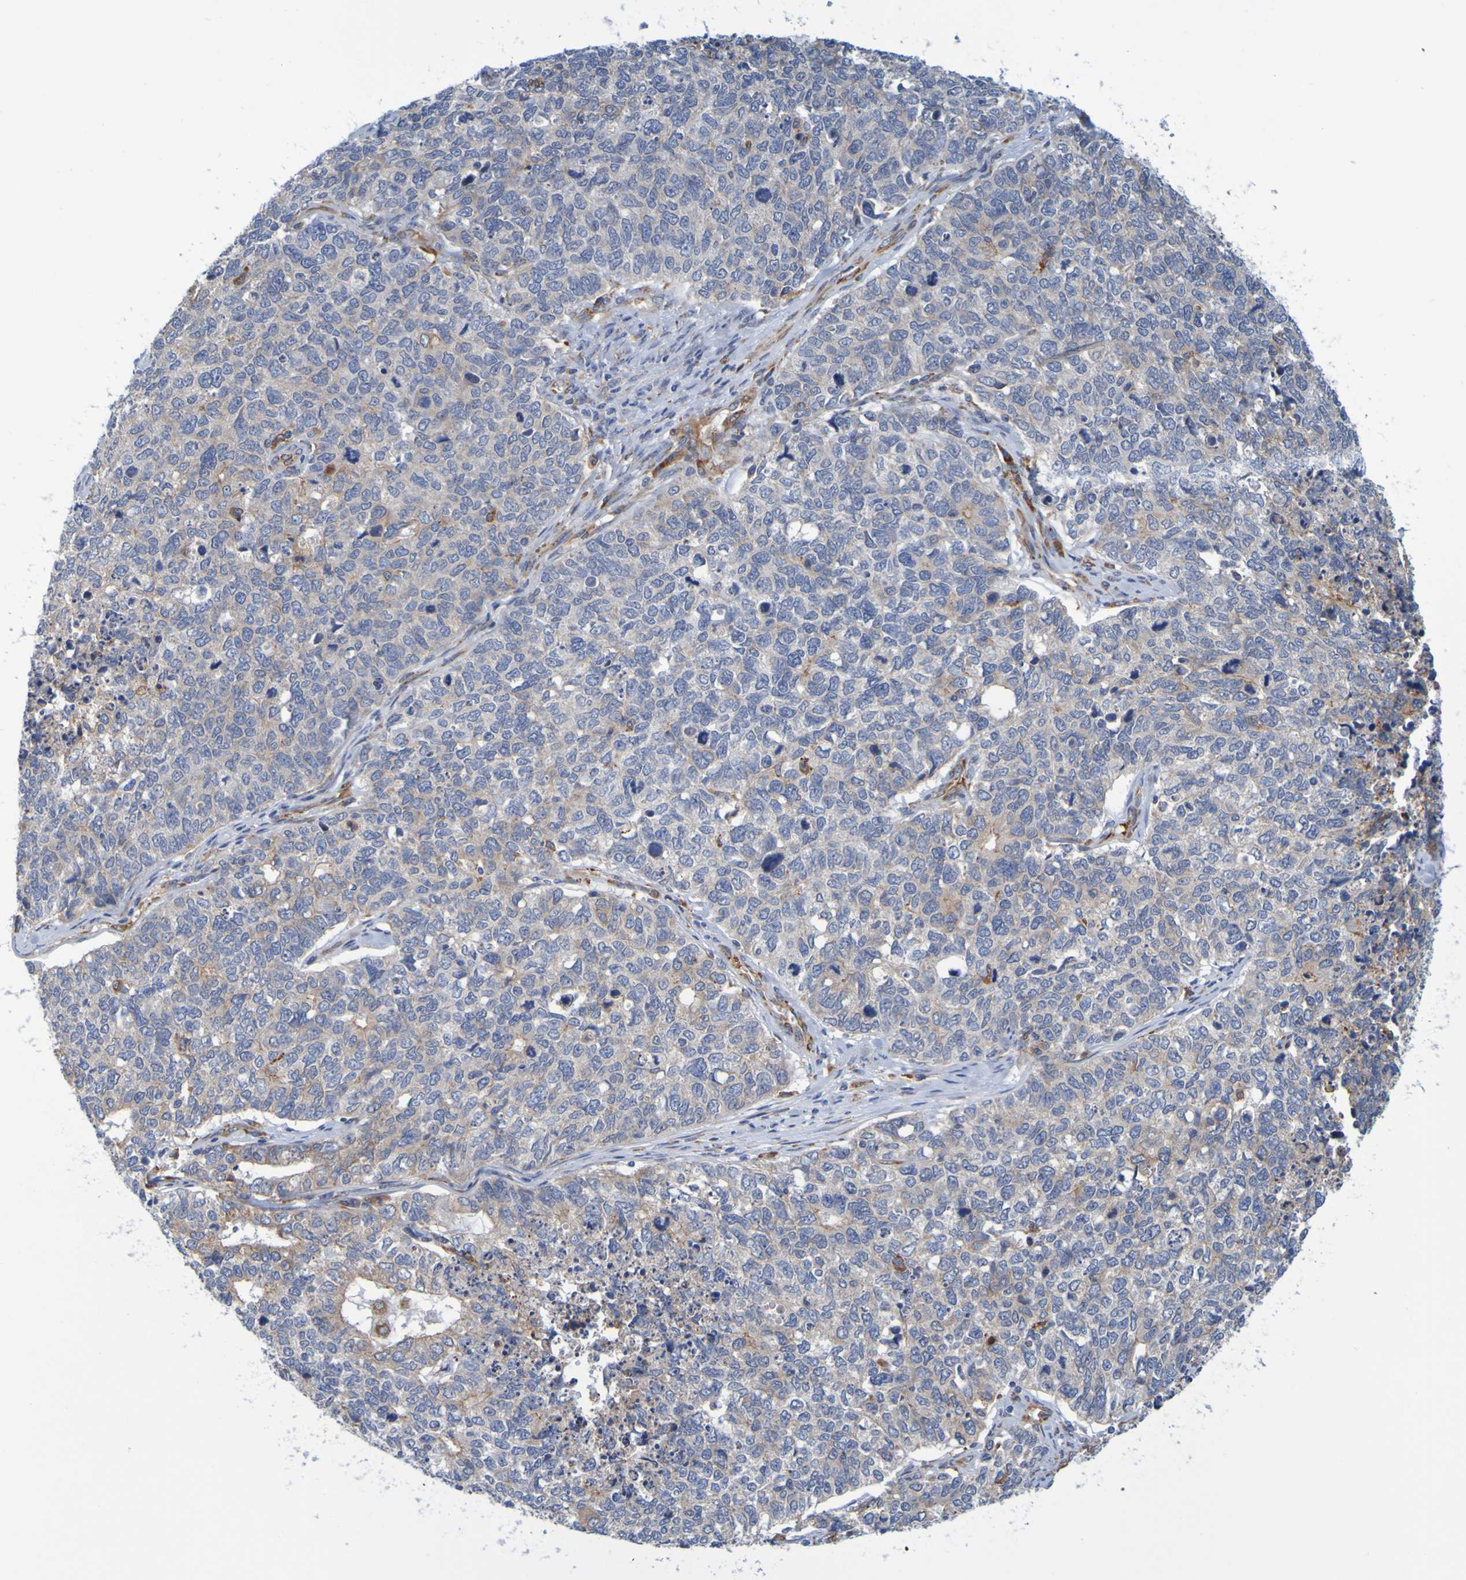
{"staining": {"intensity": "moderate", "quantity": "<25%", "location": "cytoplasmic/membranous"}, "tissue": "cervical cancer", "cell_type": "Tumor cells", "image_type": "cancer", "snomed": [{"axis": "morphology", "description": "Squamous cell carcinoma, NOS"}, {"axis": "topography", "description": "Cervix"}], "caption": "Protein staining of cervical cancer (squamous cell carcinoma) tissue demonstrates moderate cytoplasmic/membranous staining in about <25% of tumor cells.", "gene": "SIL1", "patient": {"sex": "female", "age": 63}}